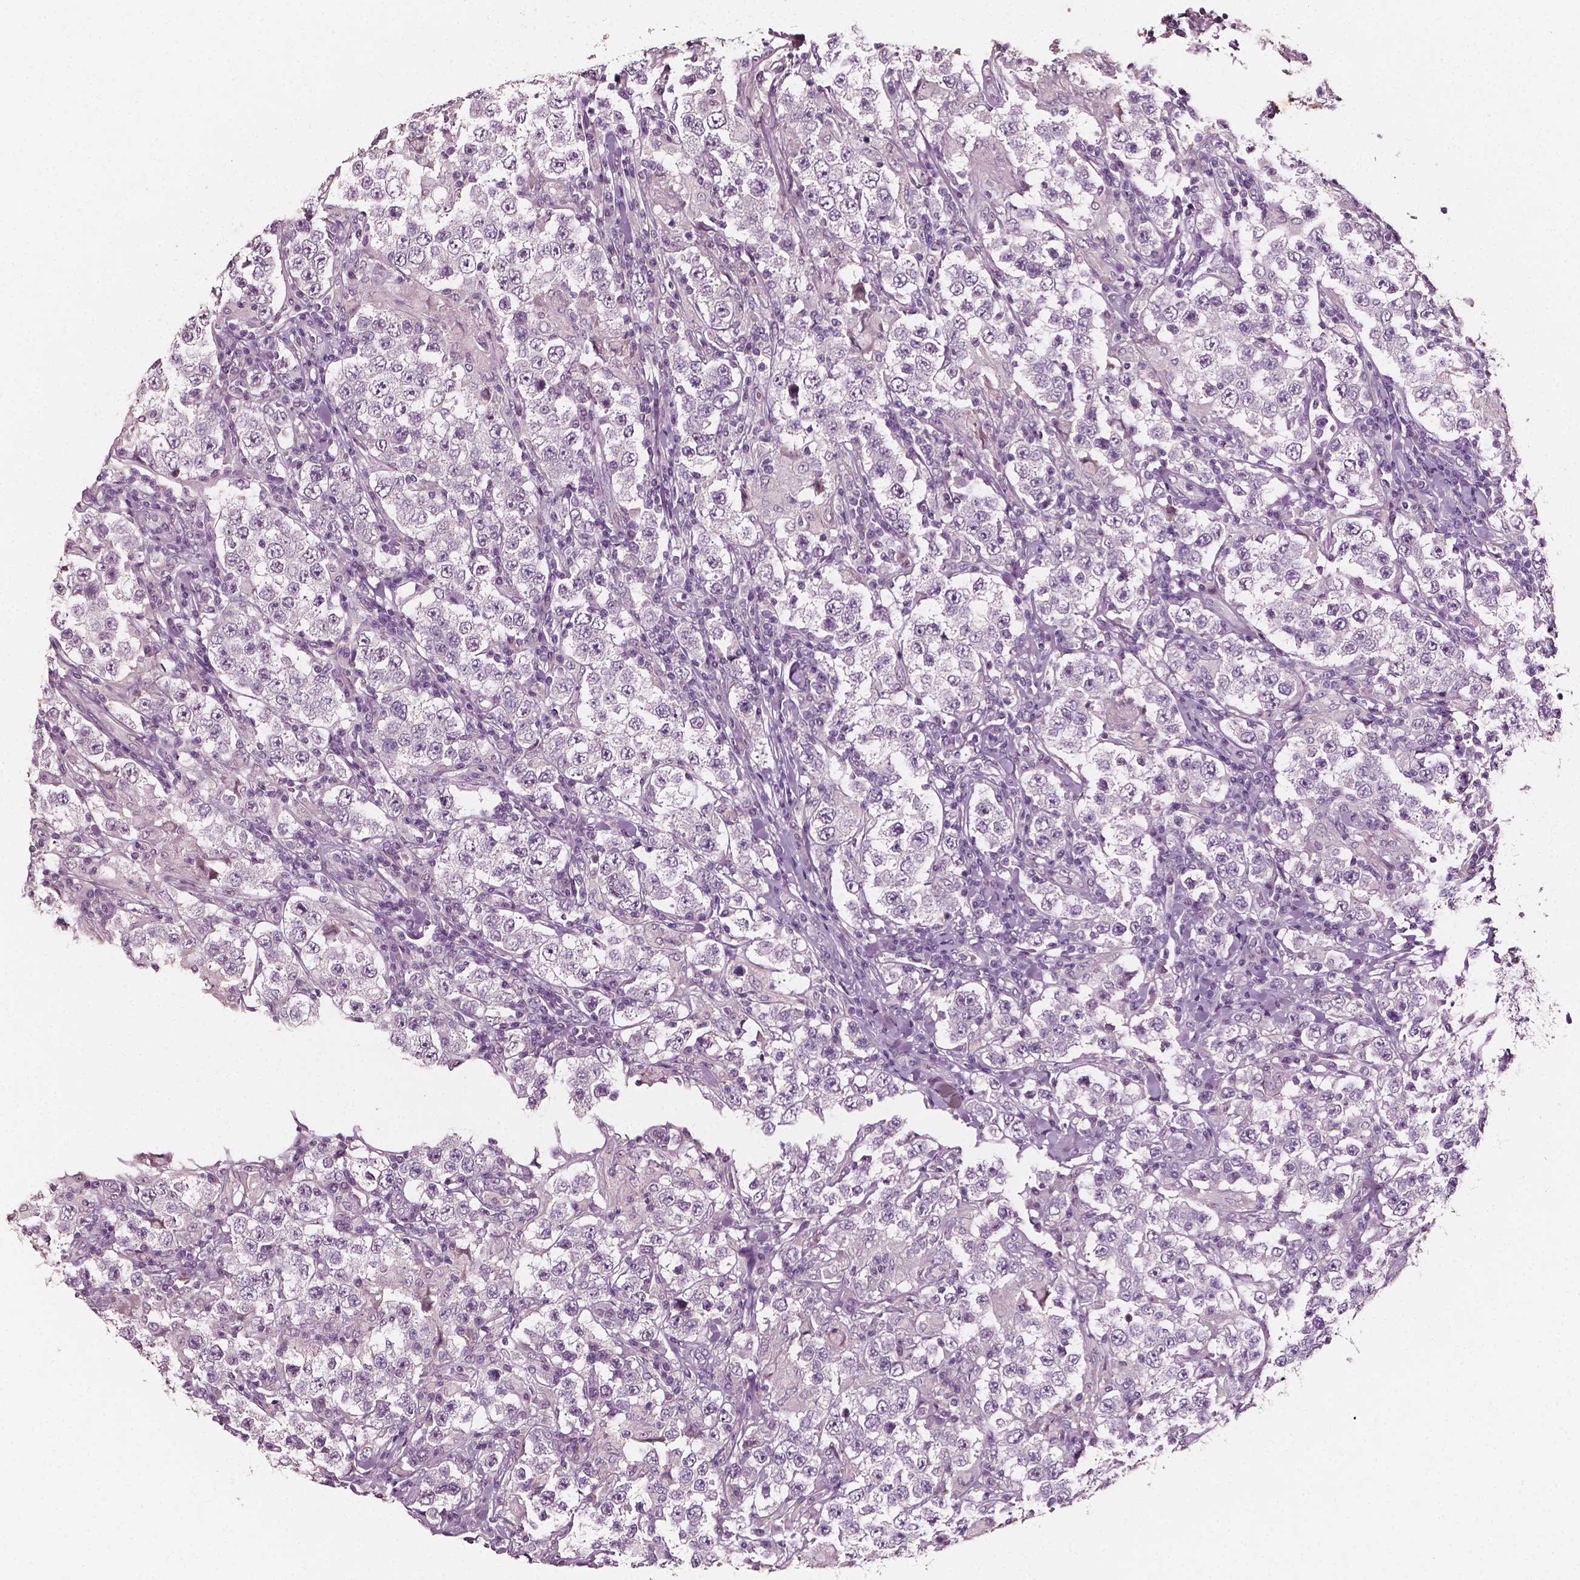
{"staining": {"intensity": "negative", "quantity": "none", "location": "none"}, "tissue": "testis cancer", "cell_type": "Tumor cells", "image_type": "cancer", "snomed": [{"axis": "morphology", "description": "Seminoma, NOS"}, {"axis": "morphology", "description": "Carcinoma, Embryonal, NOS"}, {"axis": "topography", "description": "Testis"}], "caption": "There is no significant positivity in tumor cells of embryonal carcinoma (testis).", "gene": "PLA2R1", "patient": {"sex": "male", "age": 41}}